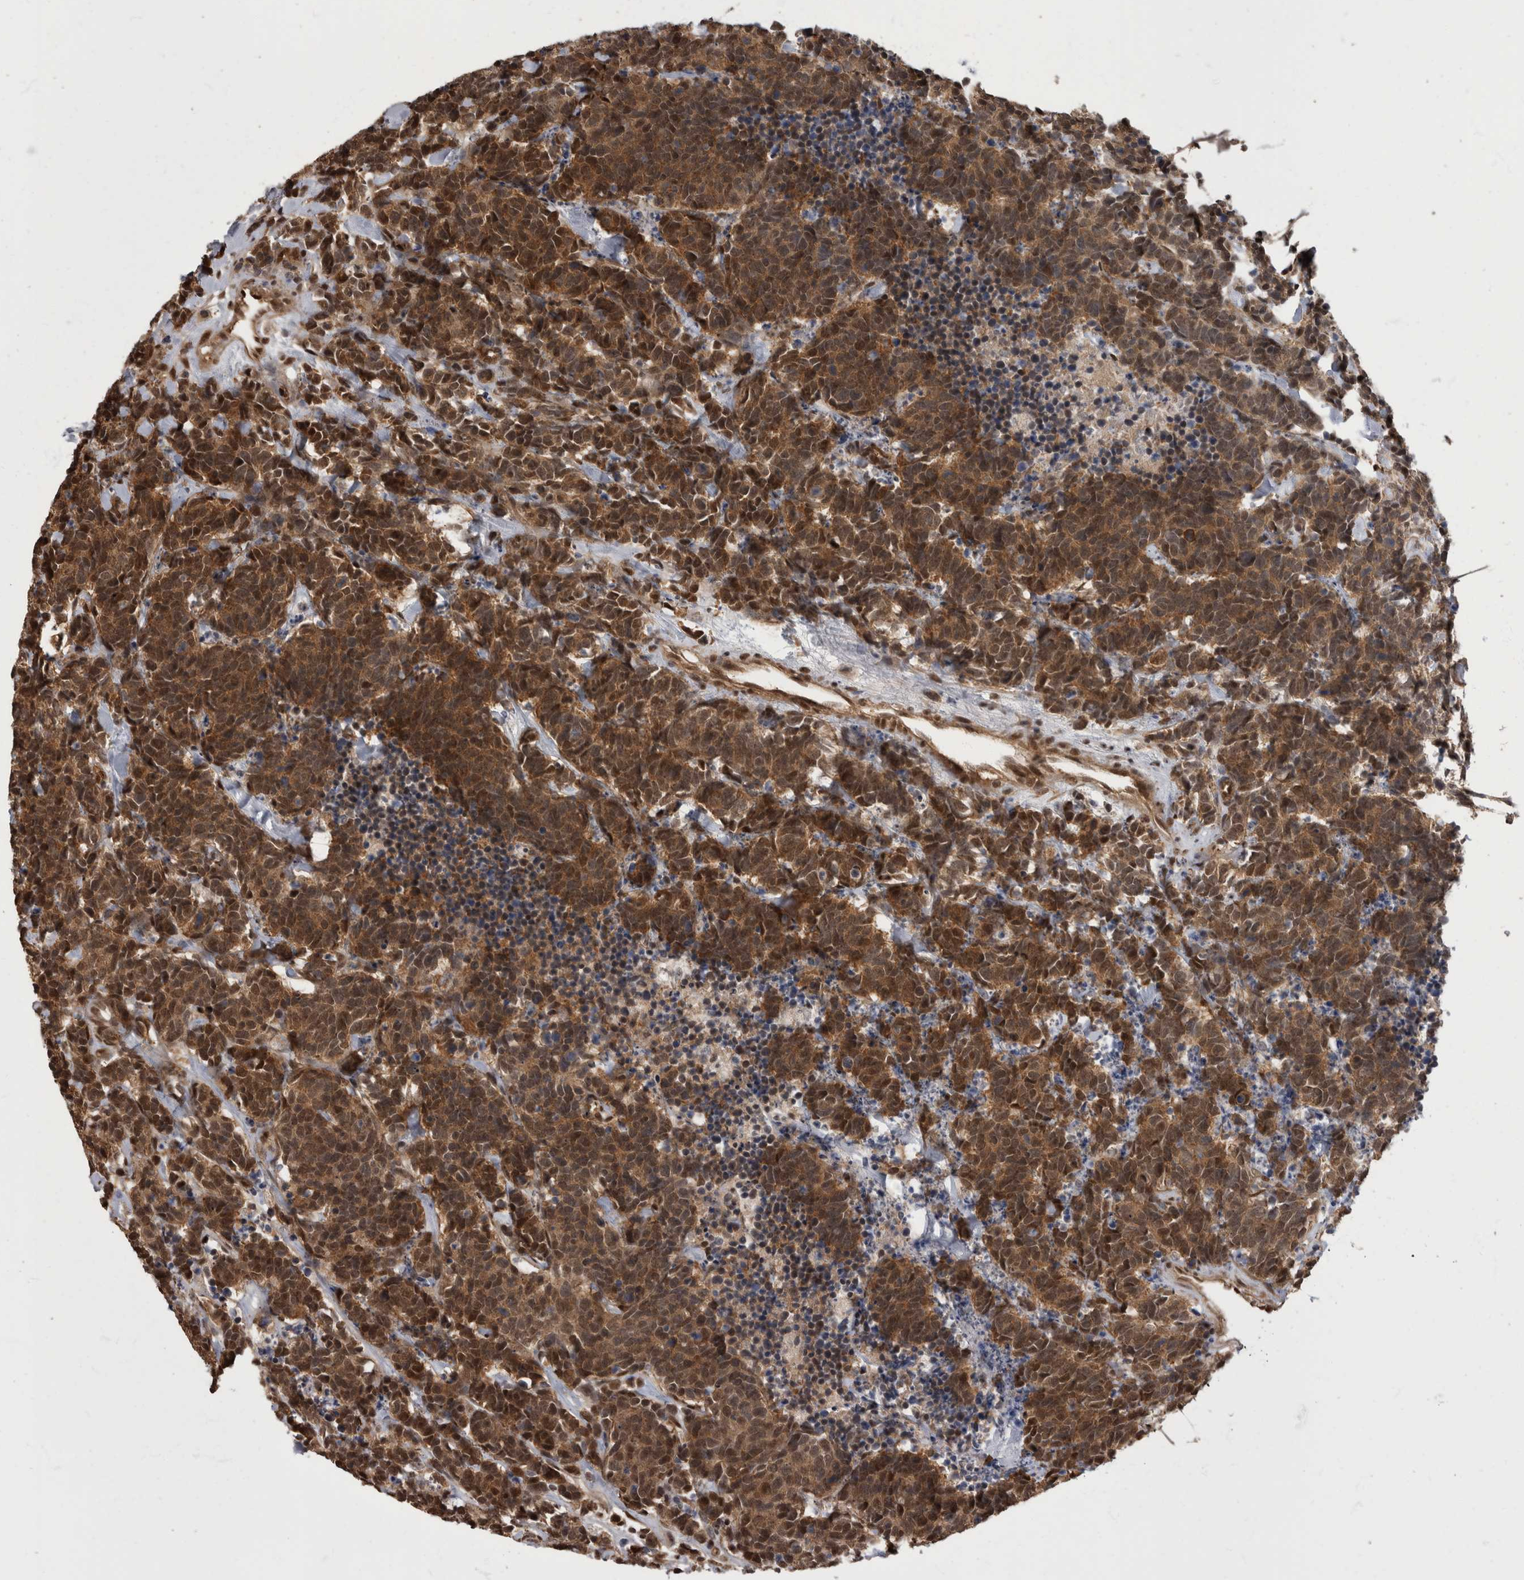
{"staining": {"intensity": "moderate", "quantity": ">75%", "location": "cytoplasmic/membranous,nuclear"}, "tissue": "carcinoid", "cell_type": "Tumor cells", "image_type": "cancer", "snomed": [{"axis": "morphology", "description": "Carcinoma, NOS"}, {"axis": "morphology", "description": "Carcinoid, malignant, NOS"}, {"axis": "topography", "description": "Urinary bladder"}], "caption": "Carcinoid was stained to show a protein in brown. There is medium levels of moderate cytoplasmic/membranous and nuclear staining in about >75% of tumor cells.", "gene": "AKT3", "patient": {"sex": "male", "age": 57}}